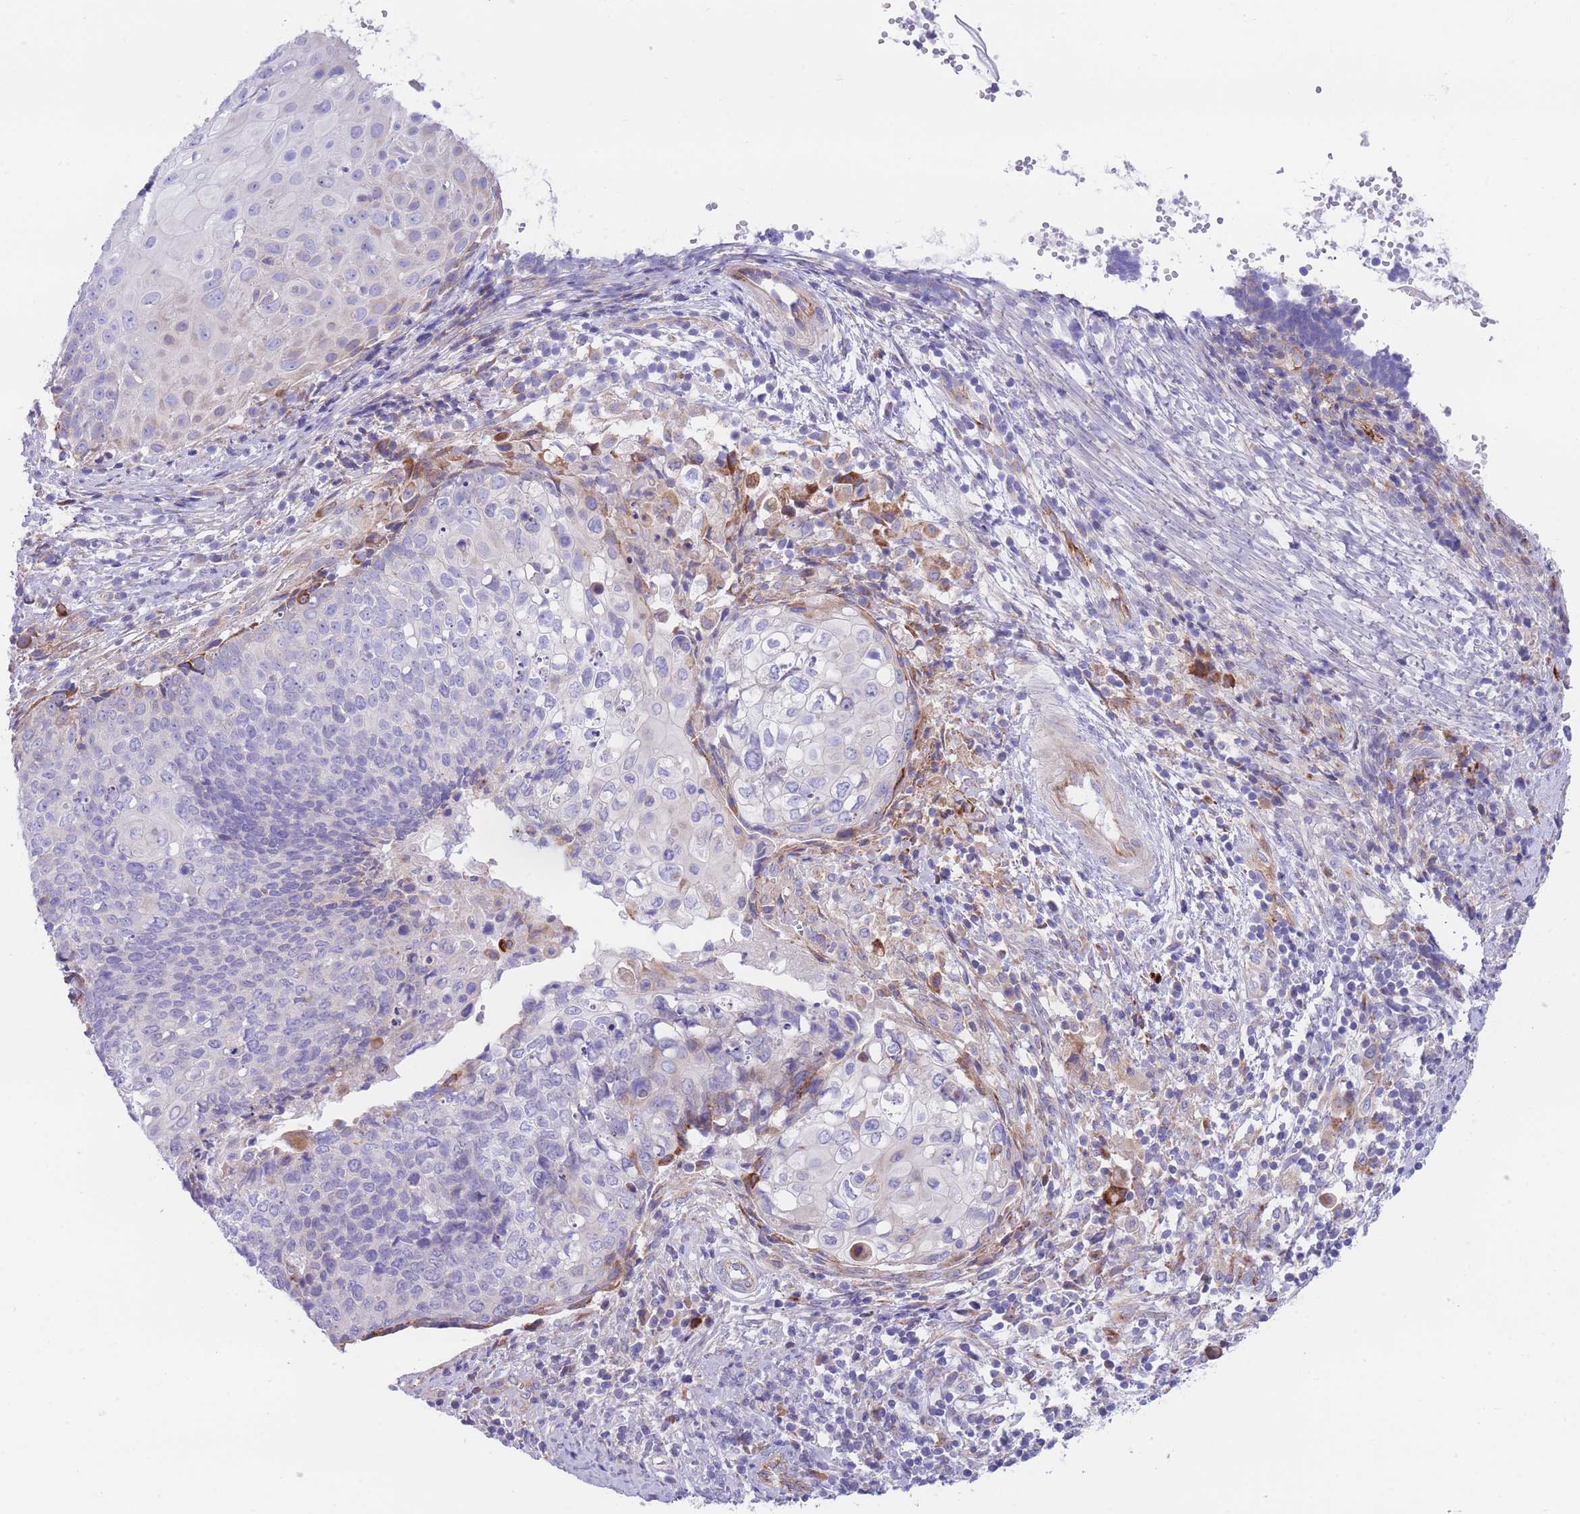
{"staining": {"intensity": "negative", "quantity": "none", "location": "none"}, "tissue": "cervical cancer", "cell_type": "Tumor cells", "image_type": "cancer", "snomed": [{"axis": "morphology", "description": "Squamous cell carcinoma, NOS"}, {"axis": "topography", "description": "Cervix"}], "caption": "DAB immunohistochemical staining of cervical cancer (squamous cell carcinoma) displays no significant staining in tumor cells.", "gene": "DET1", "patient": {"sex": "female", "age": 39}}